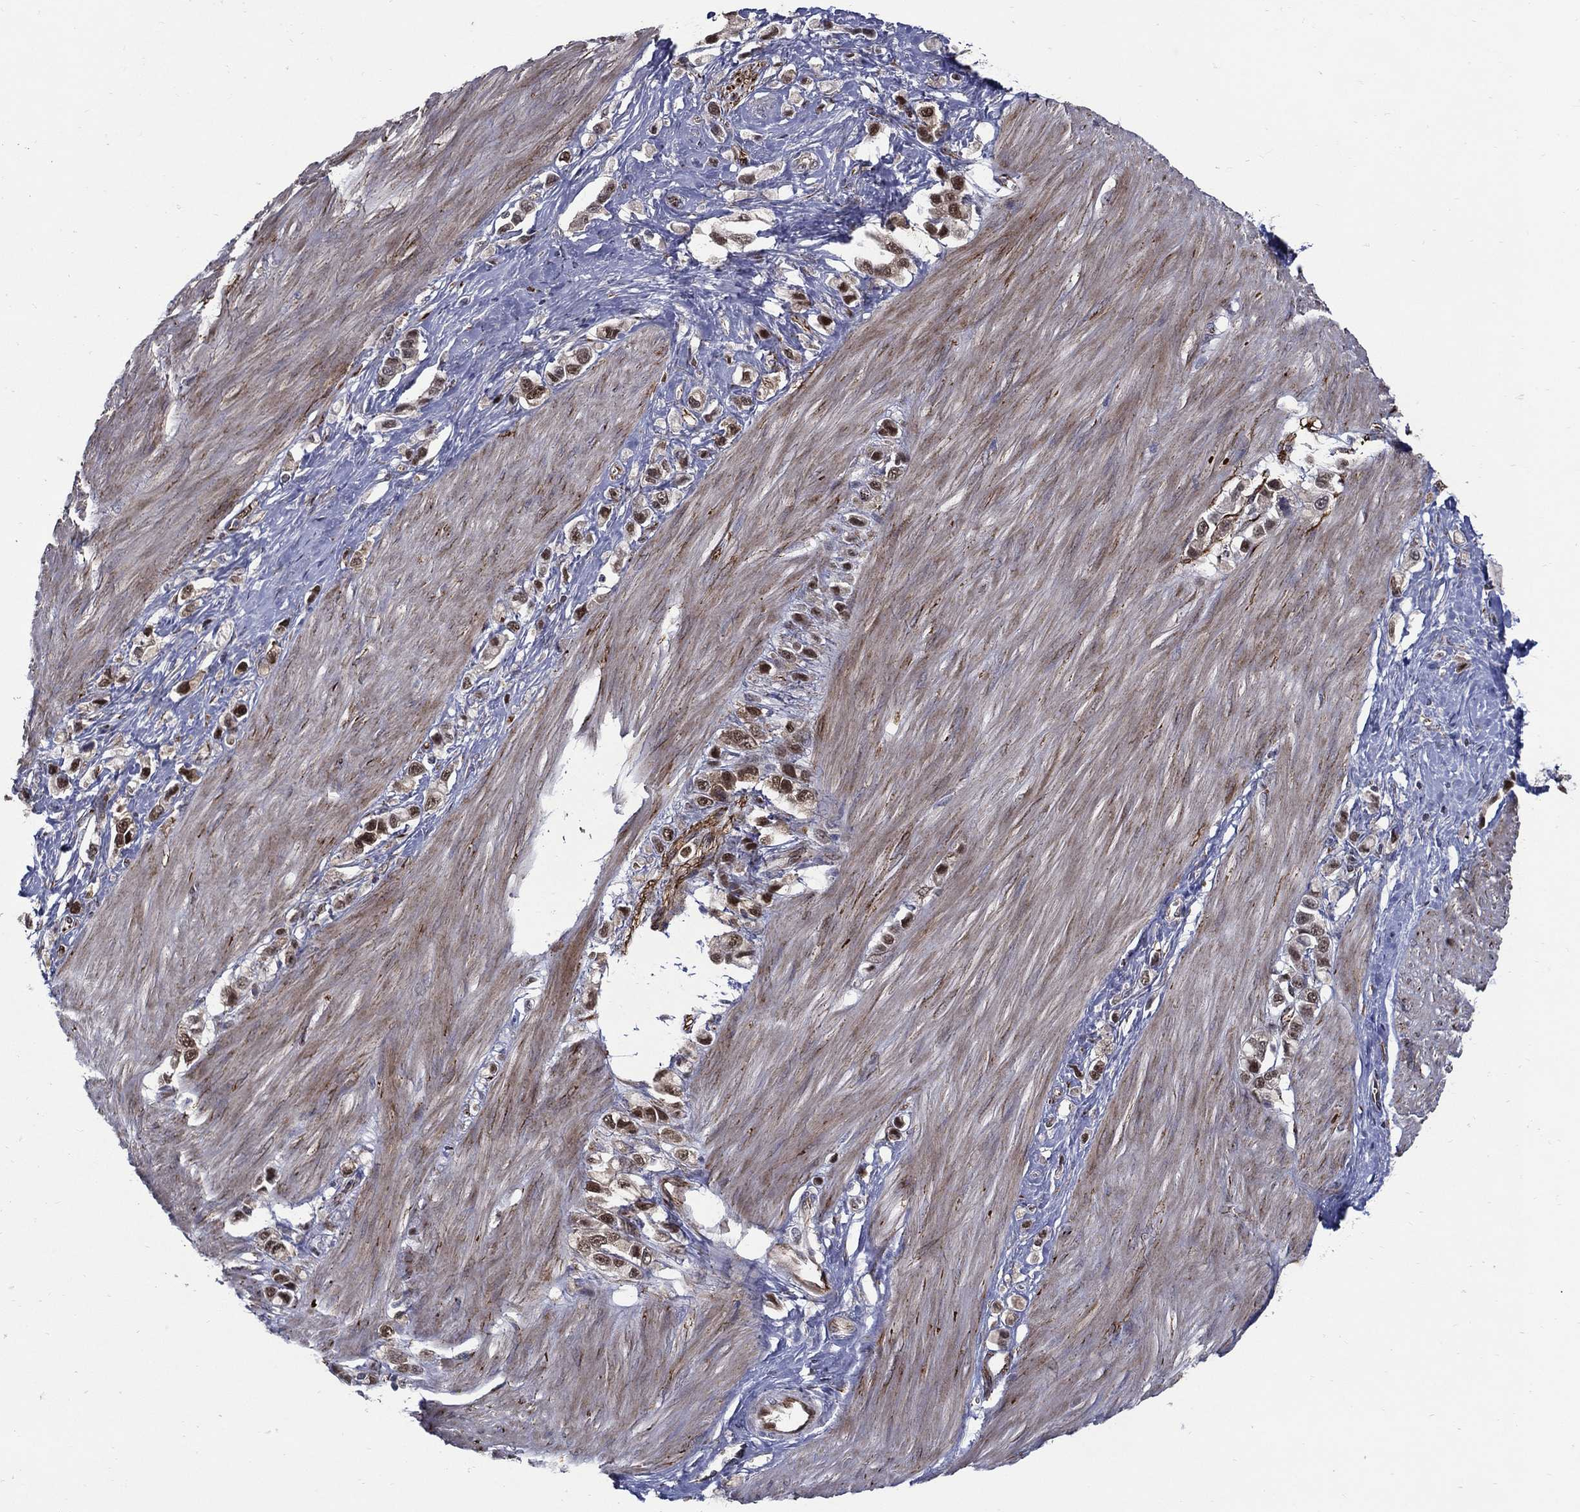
{"staining": {"intensity": "strong", "quantity": "25%-75%", "location": "nuclear"}, "tissue": "stomach cancer", "cell_type": "Tumor cells", "image_type": "cancer", "snomed": [{"axis": "morphology", "description": "Normal tissue, NOS"}, {"axis": "morphology", "description": "Adenocarcinoma, NOS"}, {"axis": "morphology", "description": "Adenocarcinoma, High grade"}, {"axis": "topography", "description": "Stomach, upper"}, {"axis": "topography", "description": "Stomach"}], "caption": "Strong nuclear positivity for a protein is appreciated in approximately 25%-75% of tumor cells of stomach cancer using immunohistochemistry (IHC).", "gene": "ARHGAP11A", "patient": {"sex": "female", "age": 65}}